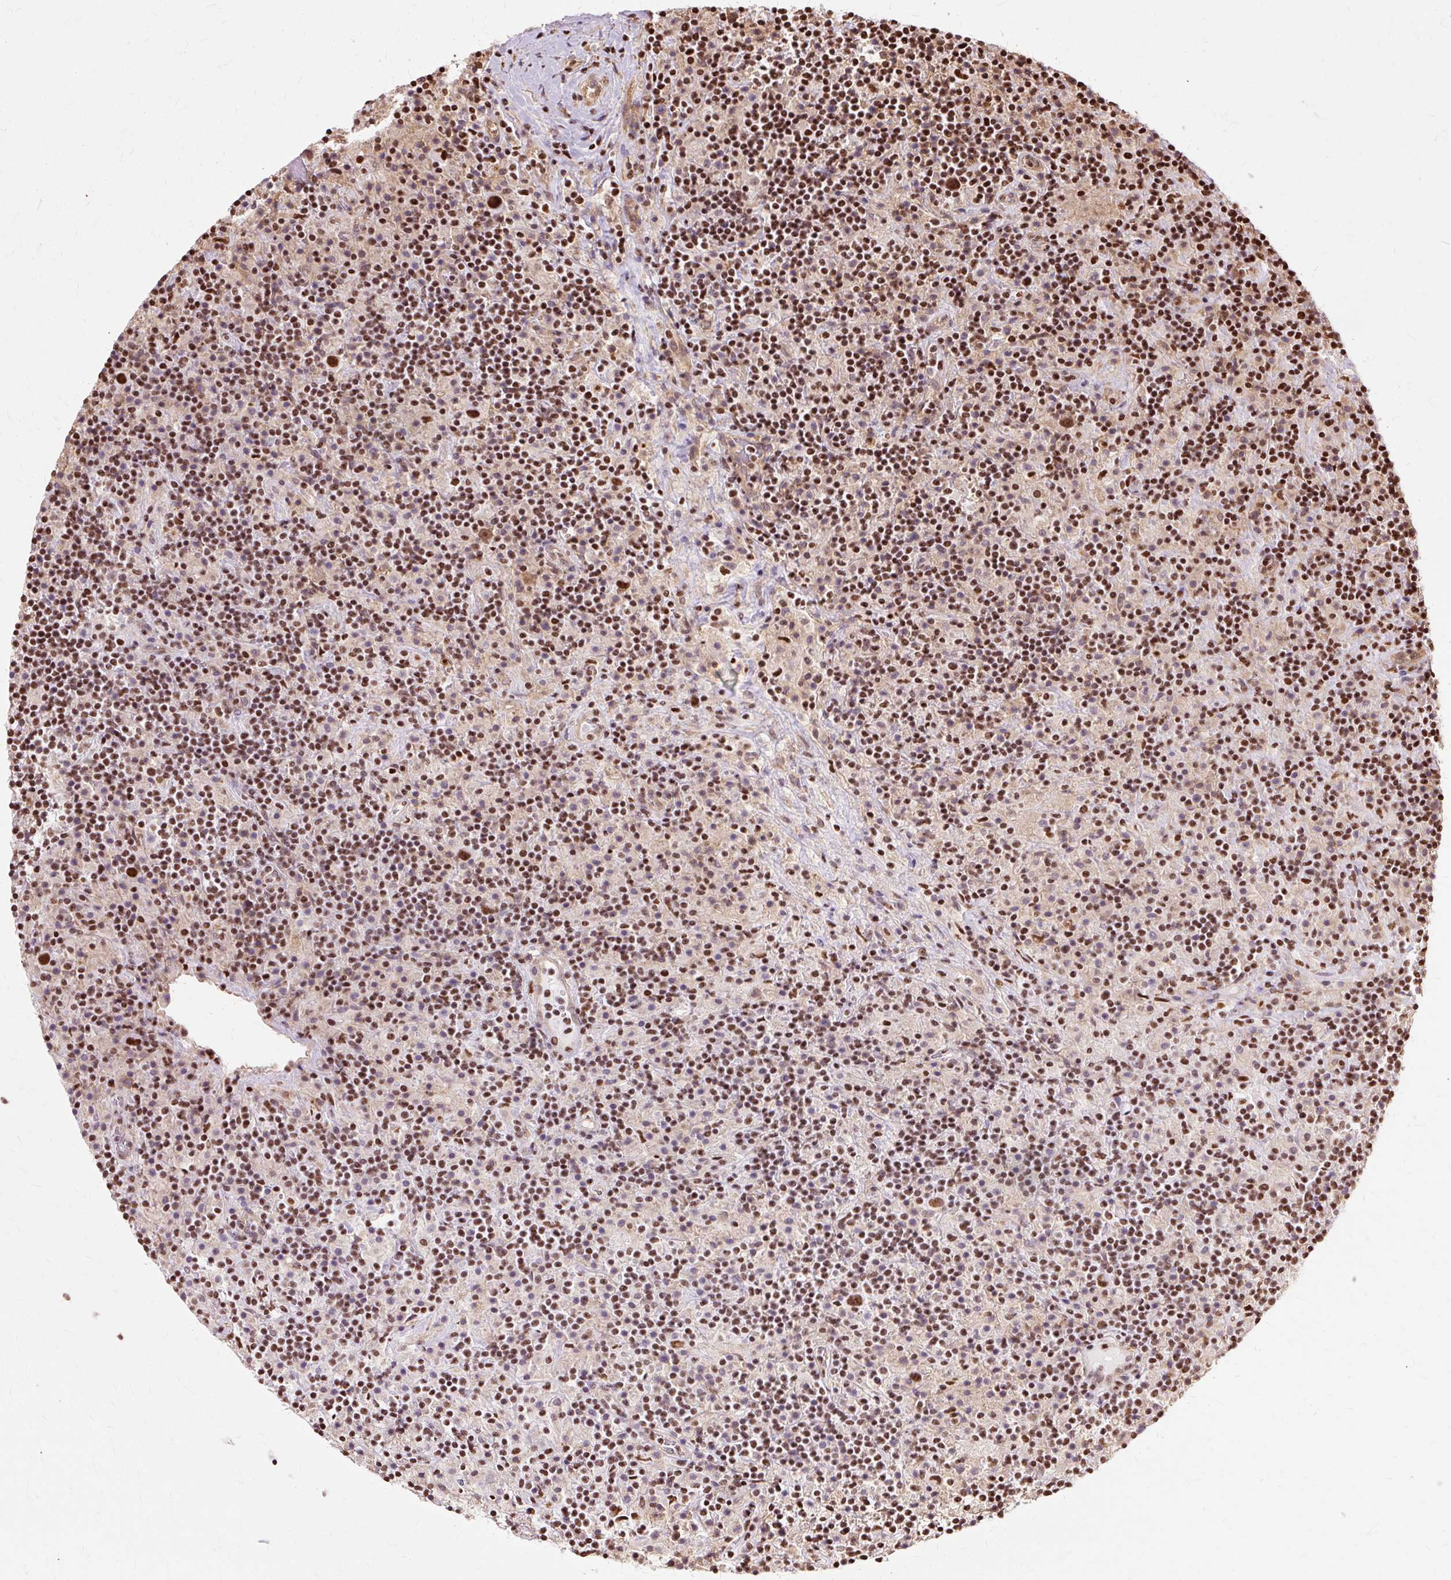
{"staining": {"intensity": "strong", "quantity": ">75%", "location": "nuclear"}, "tissue": "lymphoma", "cell_type": "Tumor cells", "image_type": "cancer", "snomed": [{"axis": "morphology", "description": "Hodgkin's disease, NOS"}, {"axis": "topography", "description": "Lymph node"}], "caption": "Hodgkin's disease stained with DAB IHC exhibits high levels of strong nuclear staining in approximately >75% of tumor cells. The protein is stained brown, and the nuclei are stained in blue (DAB (3,3'-diaminobenzidine) IHC with brightfield microscopy, high magnification).", "gene": "XRCC6", "patient": {"sex": "male", "age": 70}}